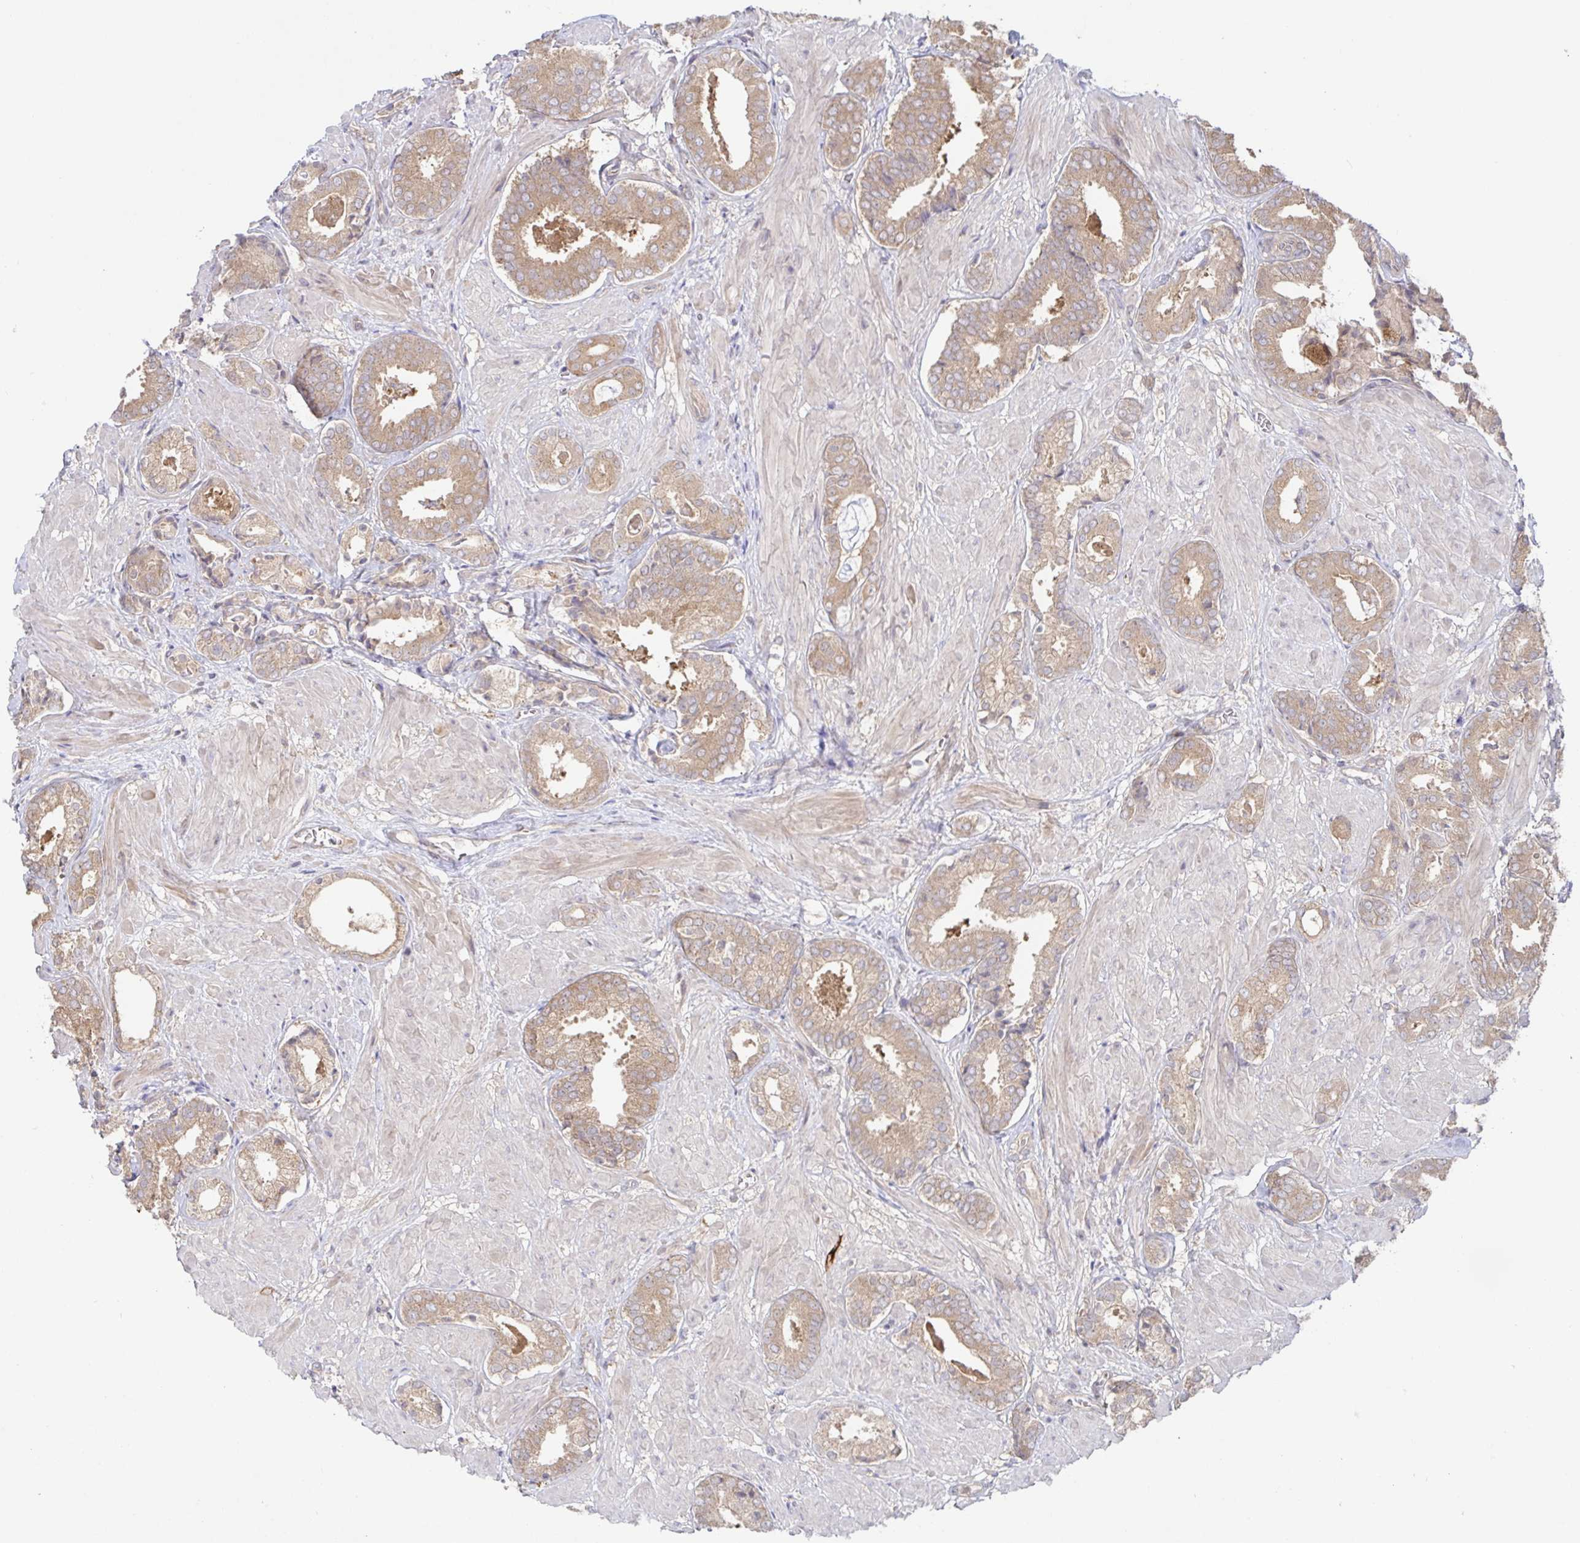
{"staining": {"intensity": "moderate", "quantity": ">75%", "location": "cytoplasmic/membranous"}, "tissue": "prostate cancer", "cell_type": "Tumor cells", "image_type": "cancer", "snomed": [{"axis": "morphology", "description": "Adenocarcinoma, High grade"}, {"axis": "topography", "description": "Prostate"}], "caption": "This is a photomicrograph of immunohistochemistry (IHC) staining of prostate adenocarcinoma (high-grade), which shows moderate positivity in the cytoplasmic/membranous of tumor cells.", "gene": "AACS", "patient": {"sex": "male", "age": 56}}